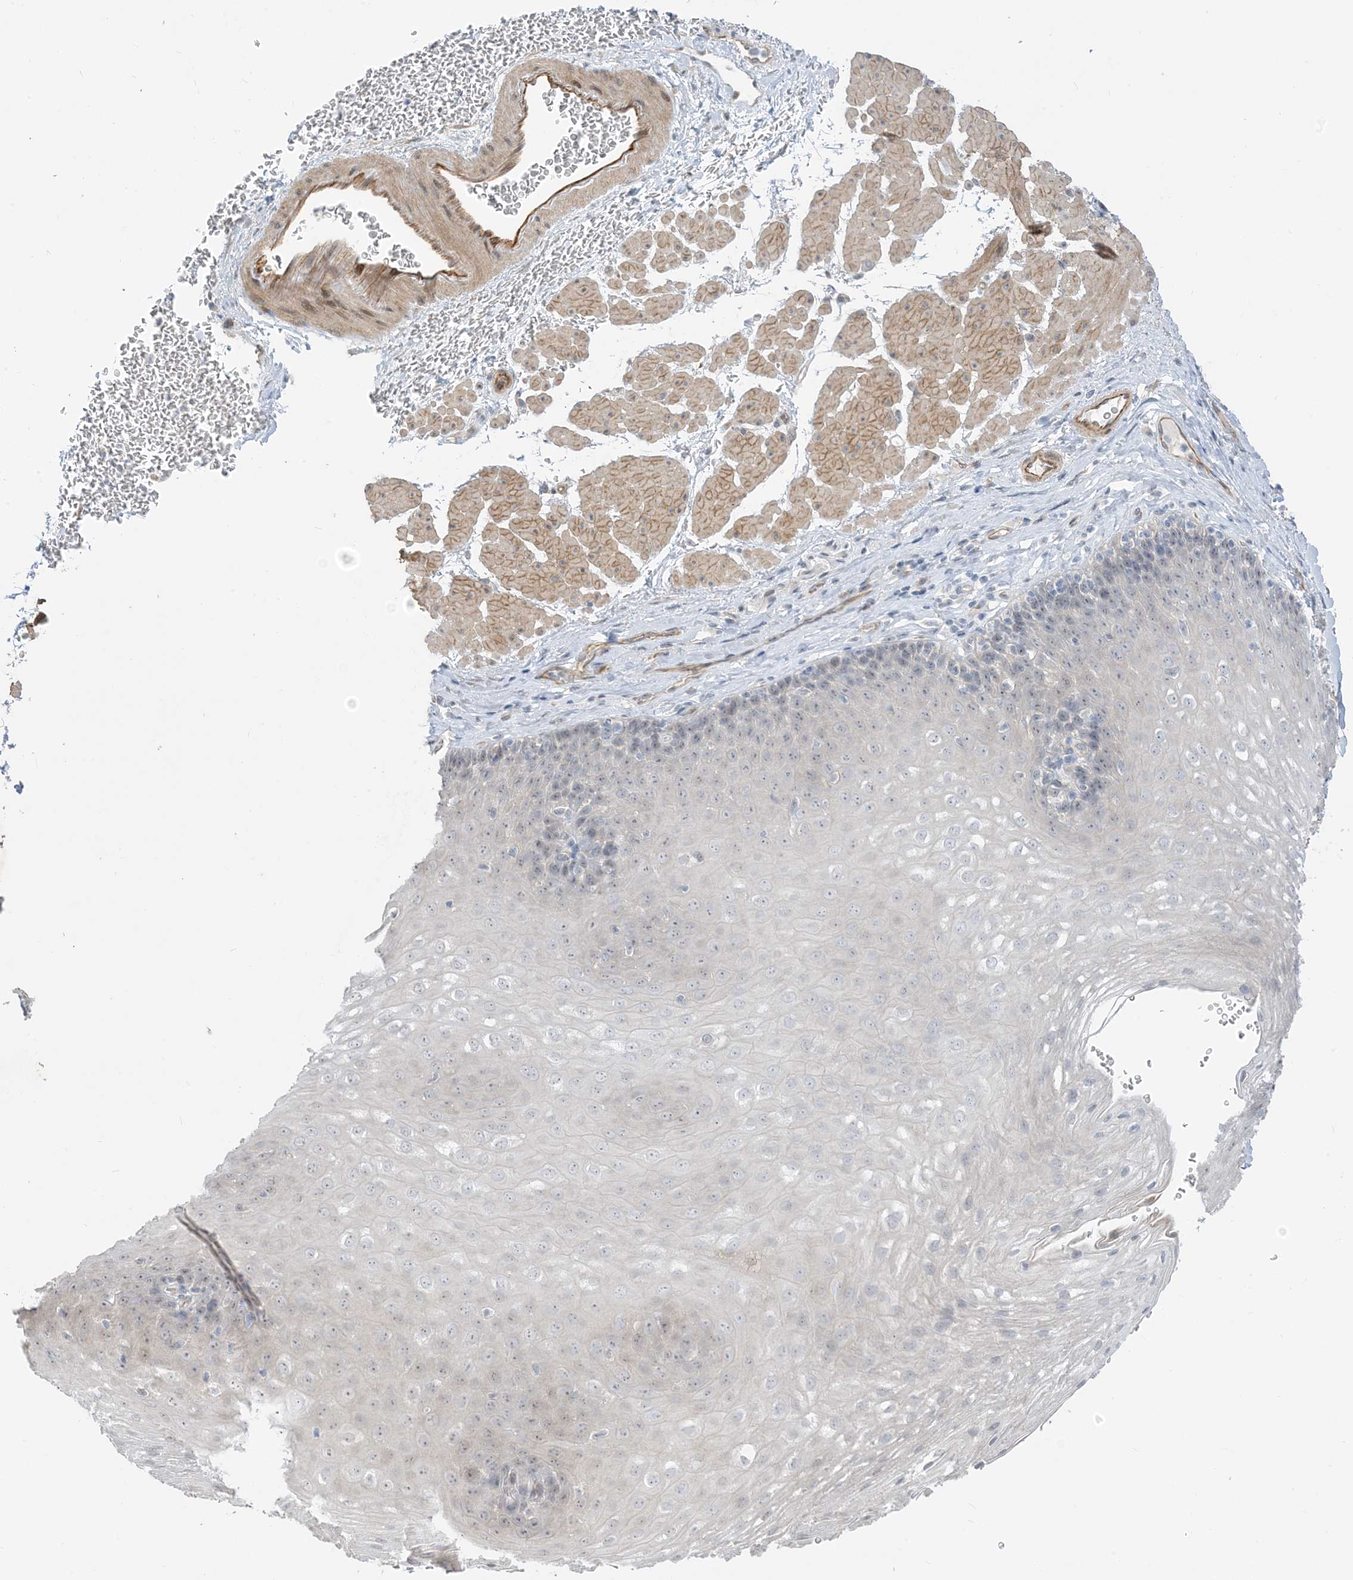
{"staining": {"intensity": "weak", "quantity": "<25%", "location": "nuclear"}, "tissue": "esophagus", "cell_type": "Squamous epithelial cells", "image_type": "normal", "snomed": [{"axis": "morphology", "description": "Normal tissue, NOS"}, {"axis": "topography", "description": "Esophagus"}], "caption": "Immunohistochemical staining of benign esophagus exhibits no significant staining in squamous epithelial cells.", "gene": "IL36B", "patient": {"sex": "female", "age": 66}}